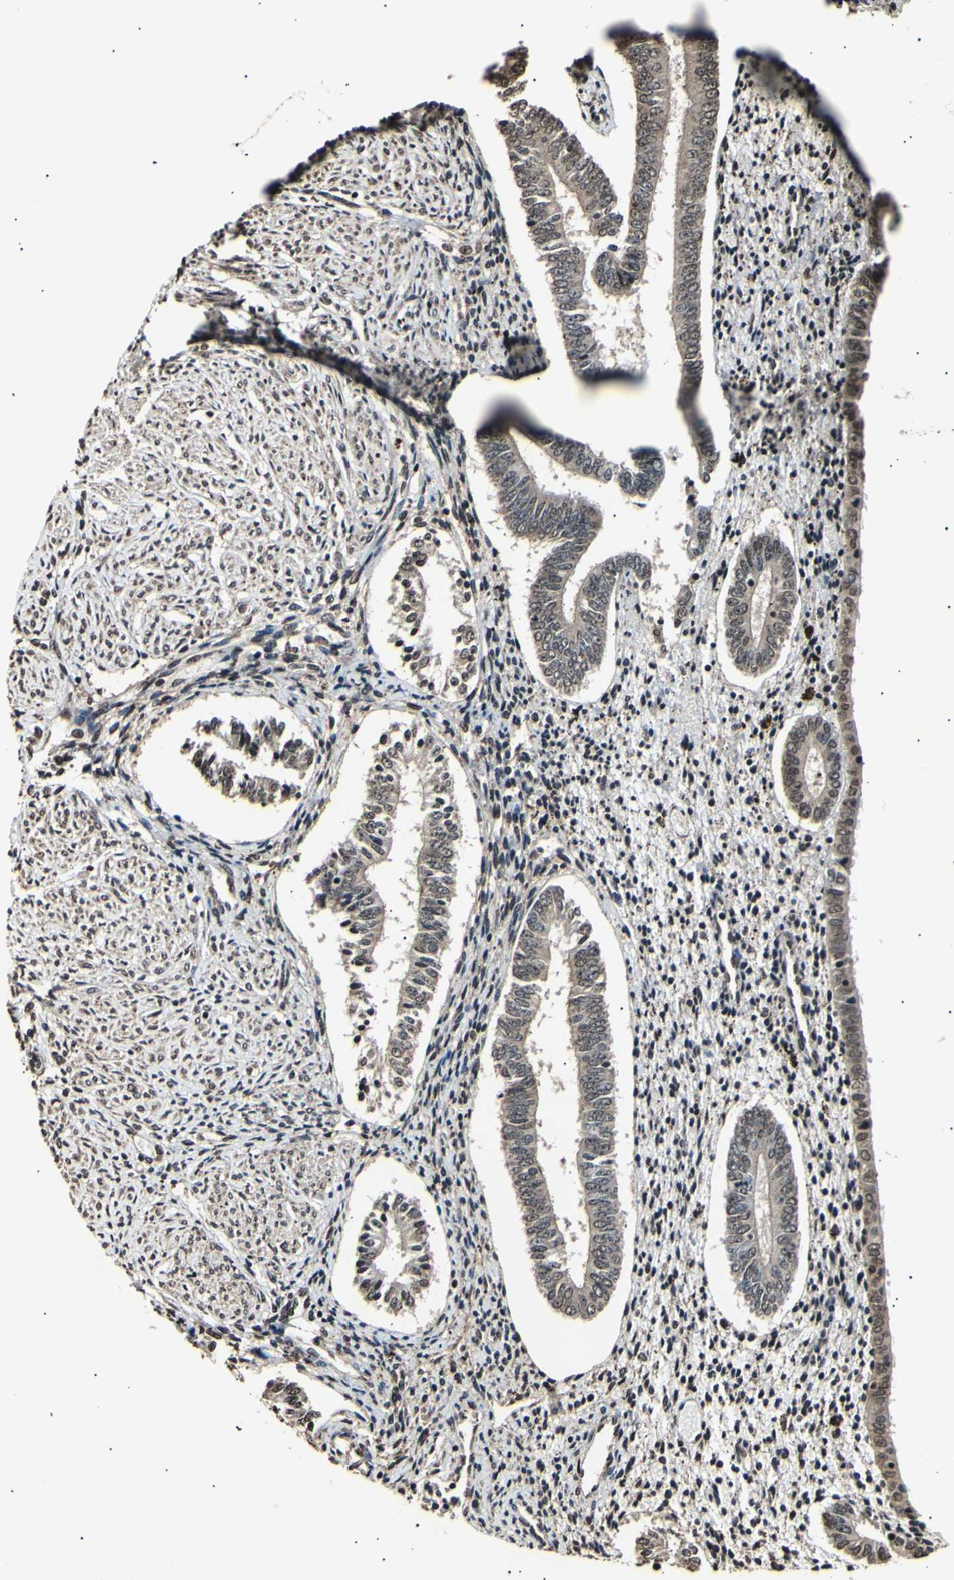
{"staining": {"intensity": "moderate", "quantity": "25%-75%", "location": "nuclear"}, "tissue": "endometrium", "cell_type": "Cells in endometrial stroma", "image_type": "normal", "snomed": [{"axis": "morphology", "description": "Normal tissue, NOS"}, {"axis": "topography", "description": "Endometrium"}], "caption": "A medium amount of moderate nuclear expression is seen in approximately 25%-75% of cells in endometrial stroma in benign endometrium. The protein is stained brown, and the nuclei are stained in blue (DAB IHC with brightfield microscopy, high magnification).", "gene": "ANAPC7", "patient": {"sex": "female", "age": 42}}